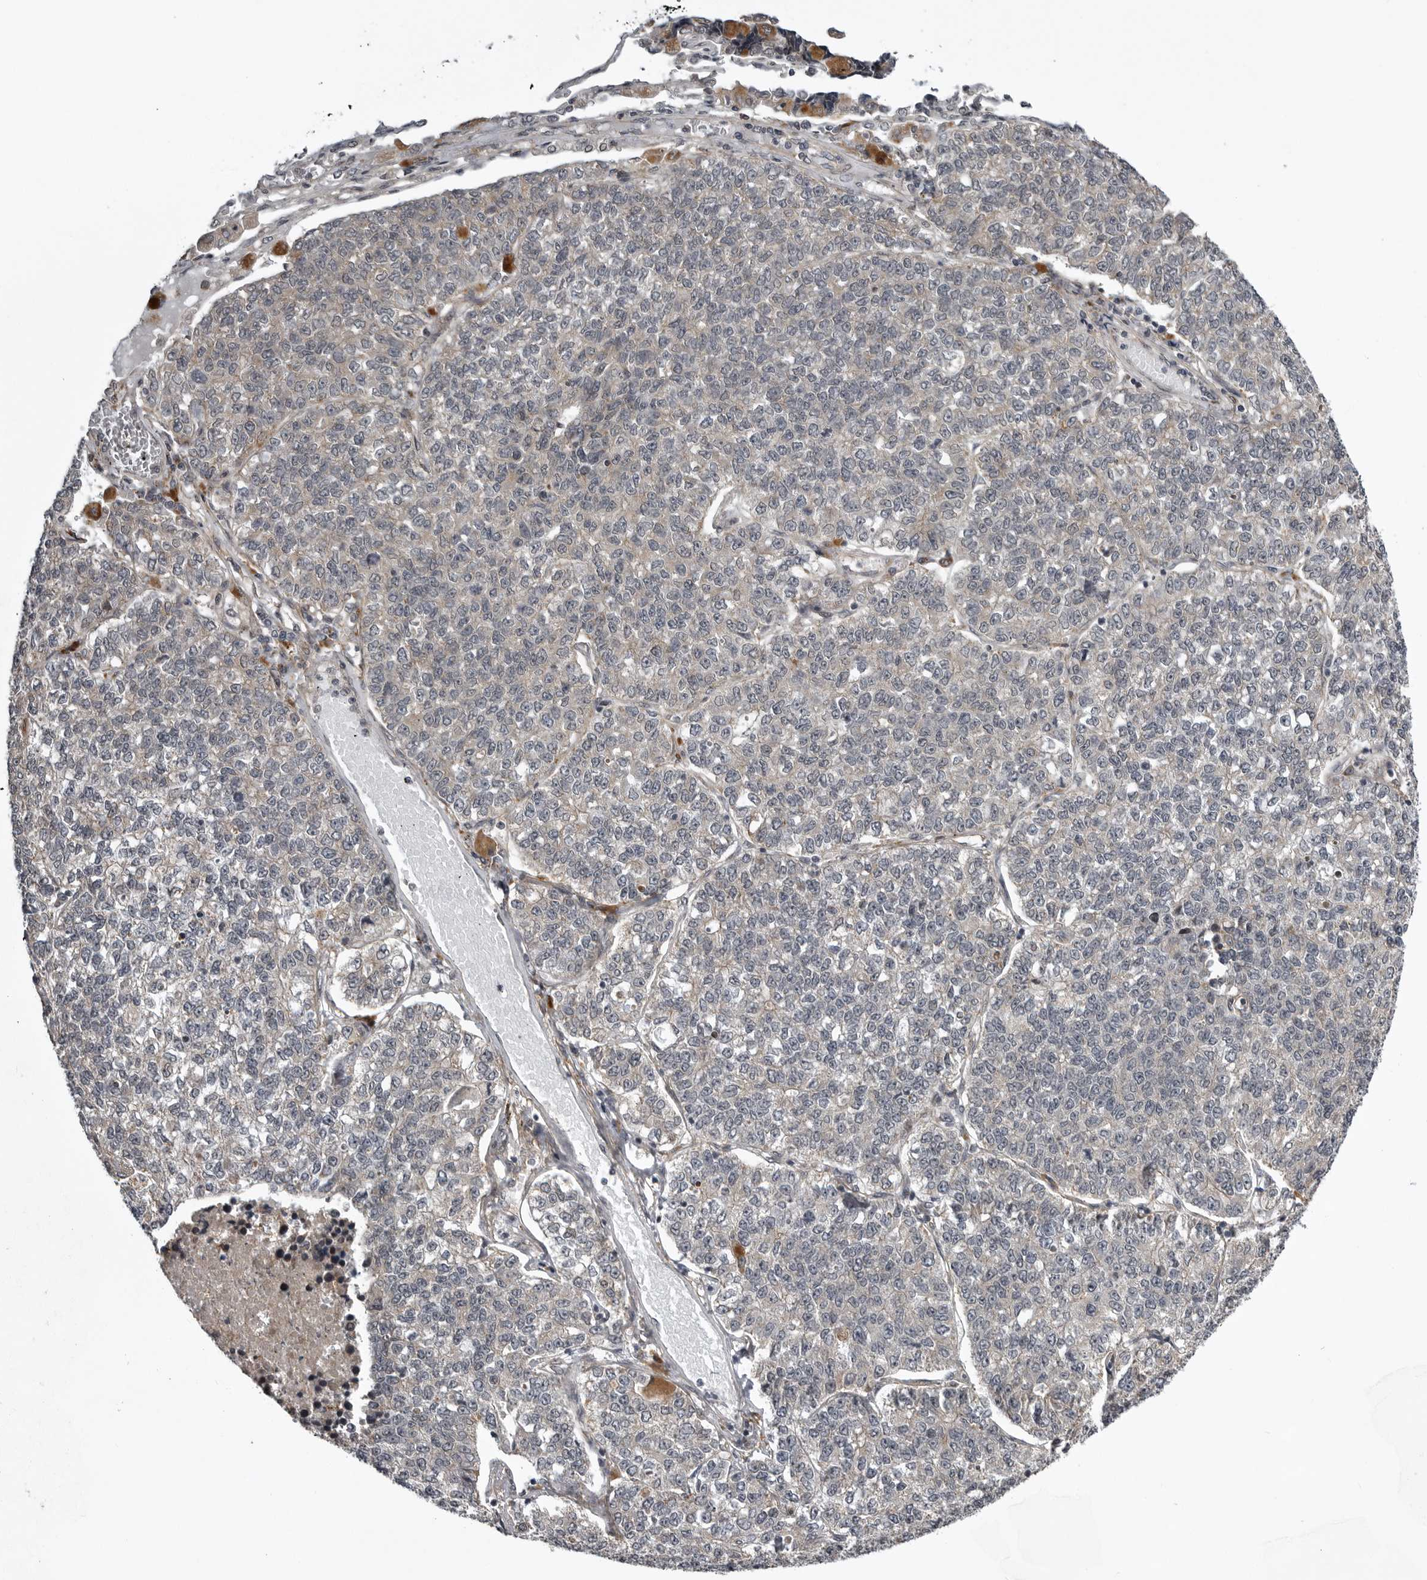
{"staining": {"intensity": "negative", "quantity": "none", "location": "none"}, "tissue": "lung cancer", "cell_type": "Tumor cells", "image_type": "cancer", "snomed": [{"axis": "morphology", "description": "Adenocarcinoma, NOS"}, {"axis": "topography", "description": "Lung"}], "caption": "An image of human adenocarcinoma (lung) is negative for staining in tumor cells.", "gene": "SNX16", "patient": {"sex": "male", "age": 49}}